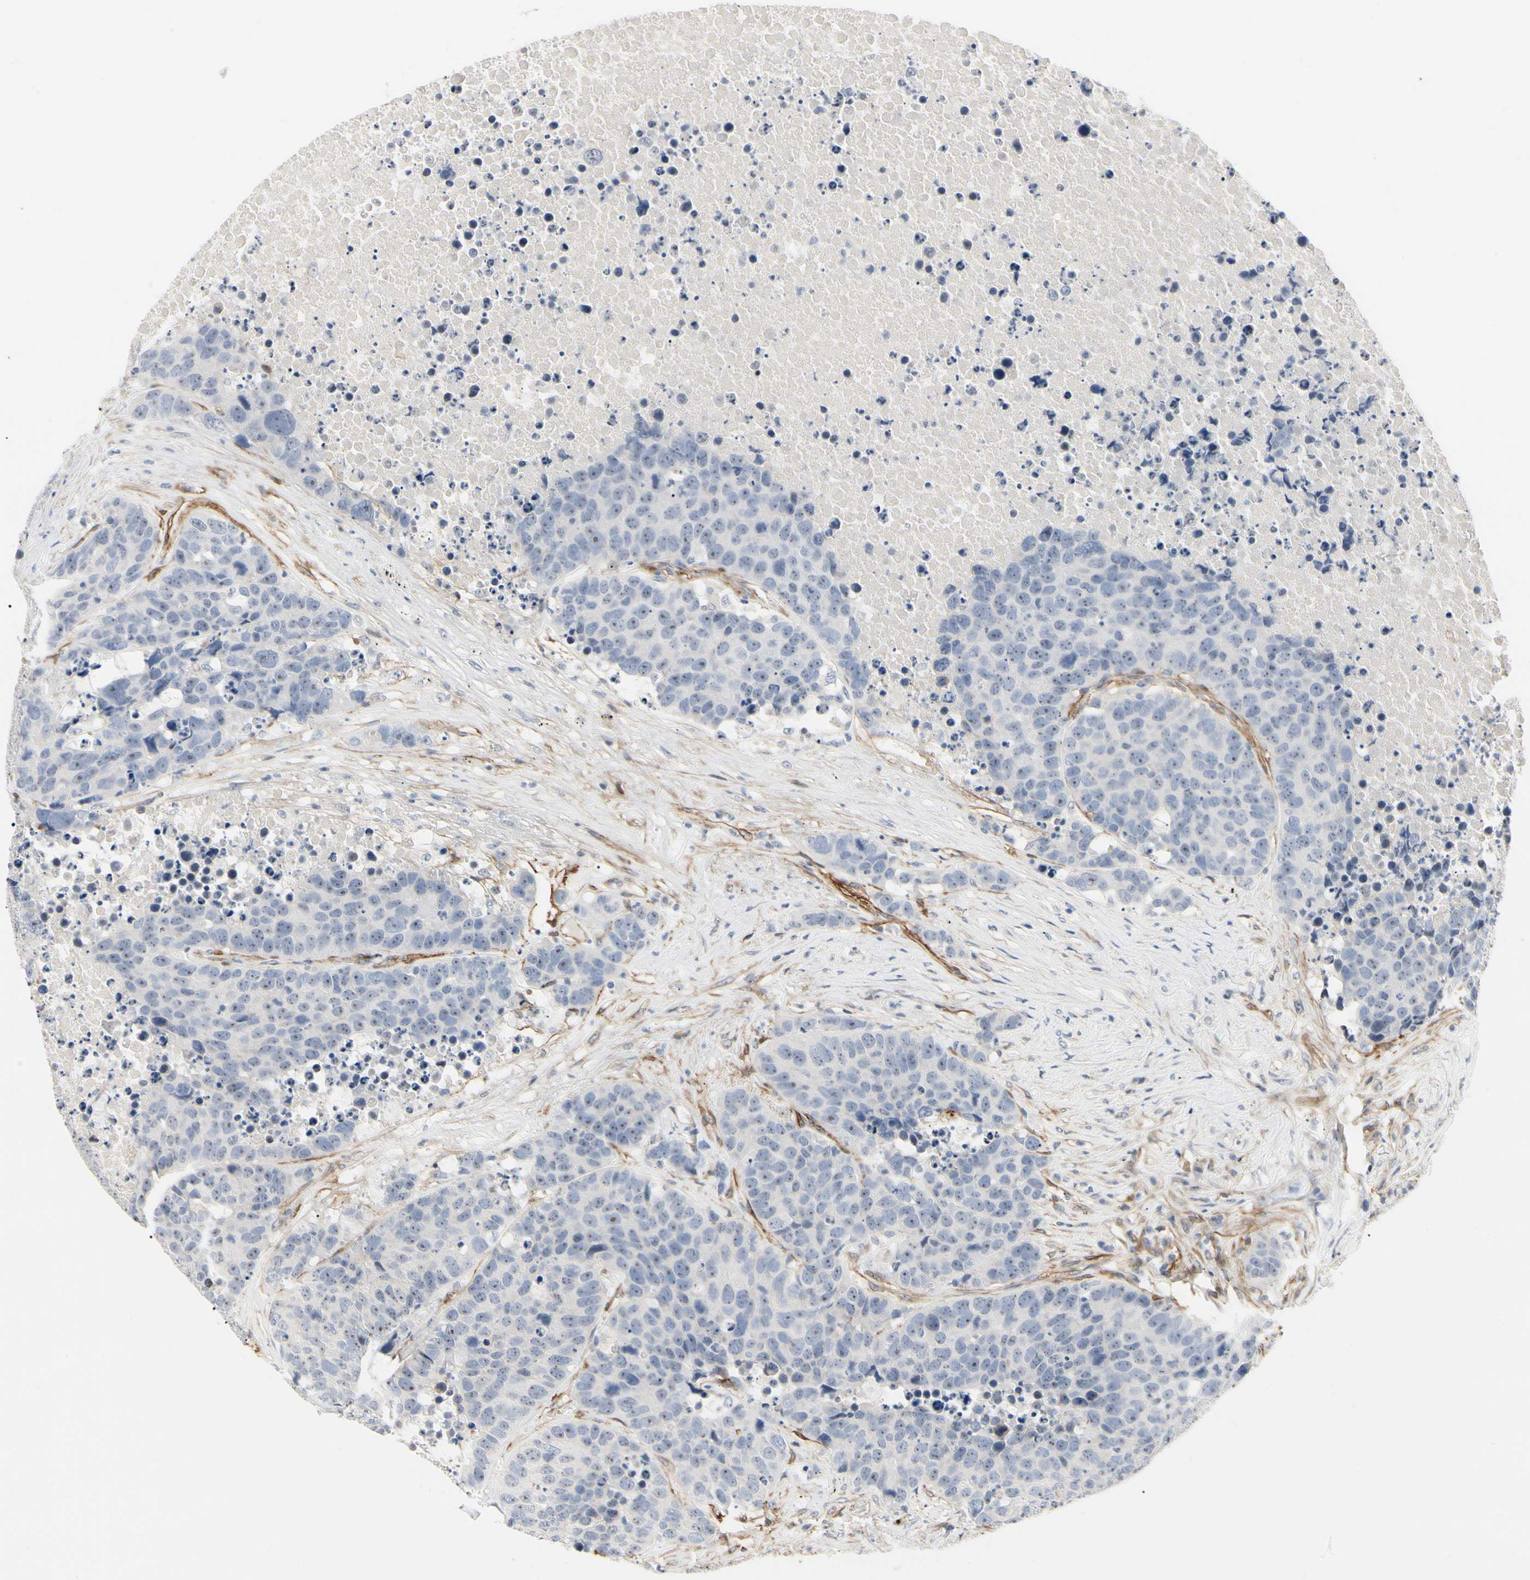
{"staining": {"intensity": "weak", "quantity": "<25%", "location": "nuclear"}, "tissue": "carcinoid", "cell_type": "Tumor cells", "image_type": "cancer", "snomed": [{"axis": "morphology", "description": "Carcinoid, malignant, NOS"}, {"axis": "topography", "description": "Lung"}], "caption": "This is a image of immunohistochemistry (IHC) staining of malignant carcinoid, which shows no expression in tumor cells.", "gene": "GGT5", "patient": {"sex": "male", "age": 60}}